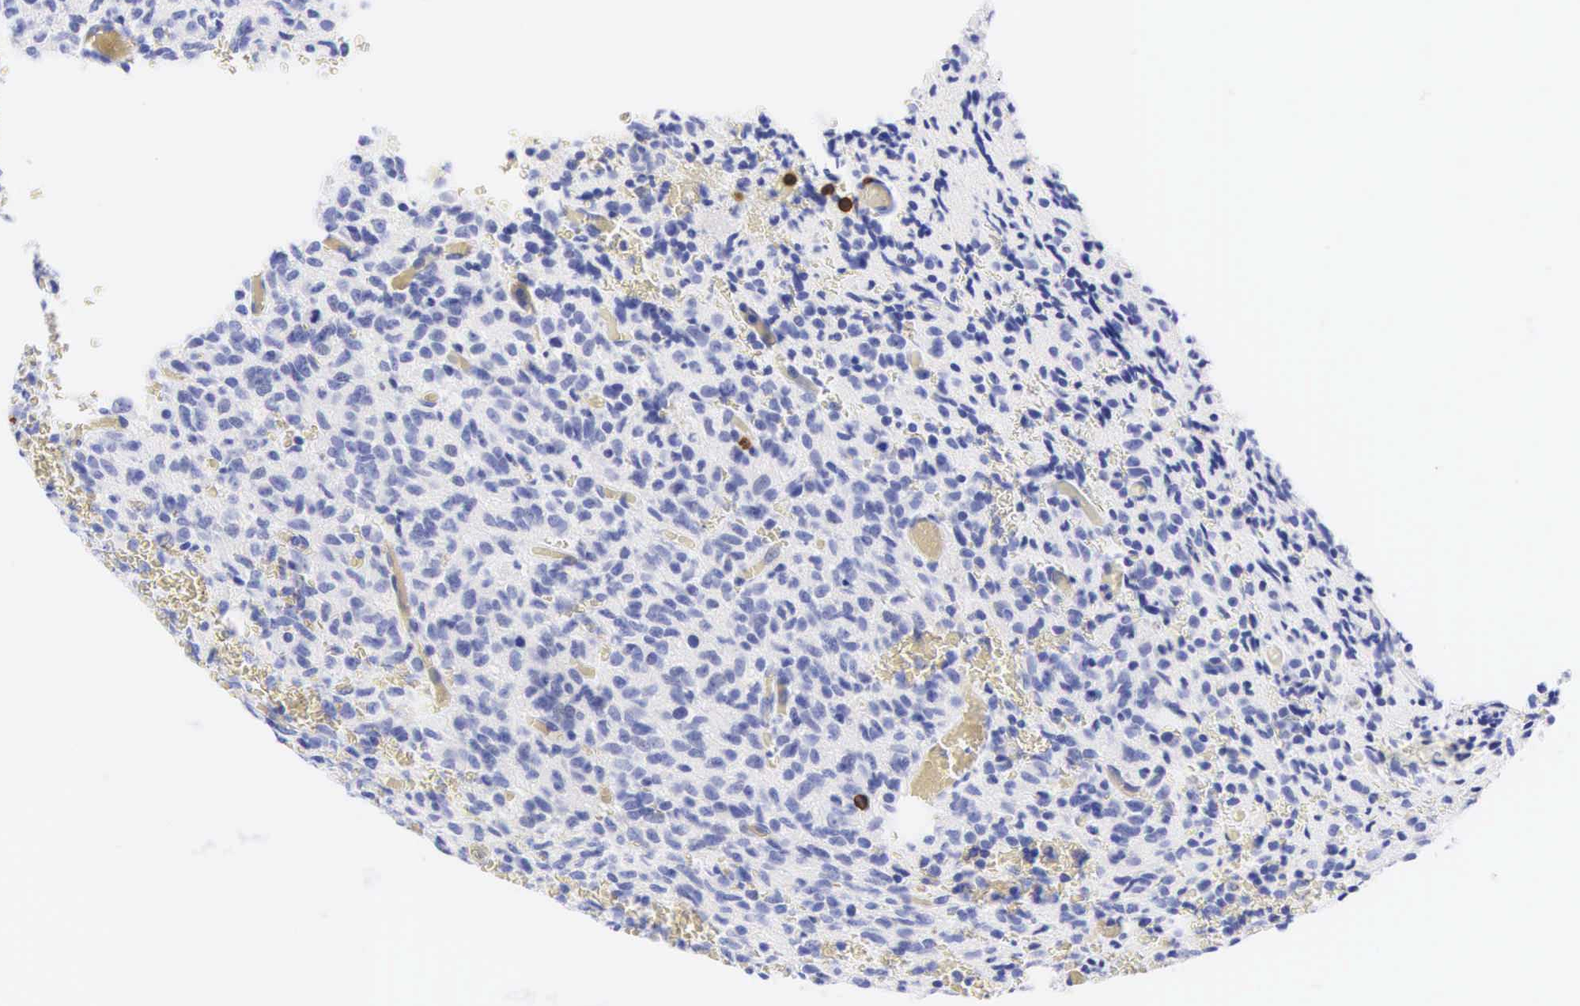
{"staining": {"intensity": "negative", "quantity": "none", "location": "none"}, "tissue": "glioma", "cell_type": "Tumor cells", "image_type": "cancer", "snomed": [{"axis": "morphology", "description": "Glioma, malignant, High grade"}, {"axis": "topography", "description": "Brain"}], "caption": "IHC image of human glioma stained for a protein (brown), which reveals no staining in tumor cells. Brightfield microscopy of immunohistochemistry stained with DAB (3,3'-diaminobenzidine) (brown) and hematoxylin (blue), captured at high magnification.", "gene": "CD8A", "patient": {"sex": "male", "age": 56}}